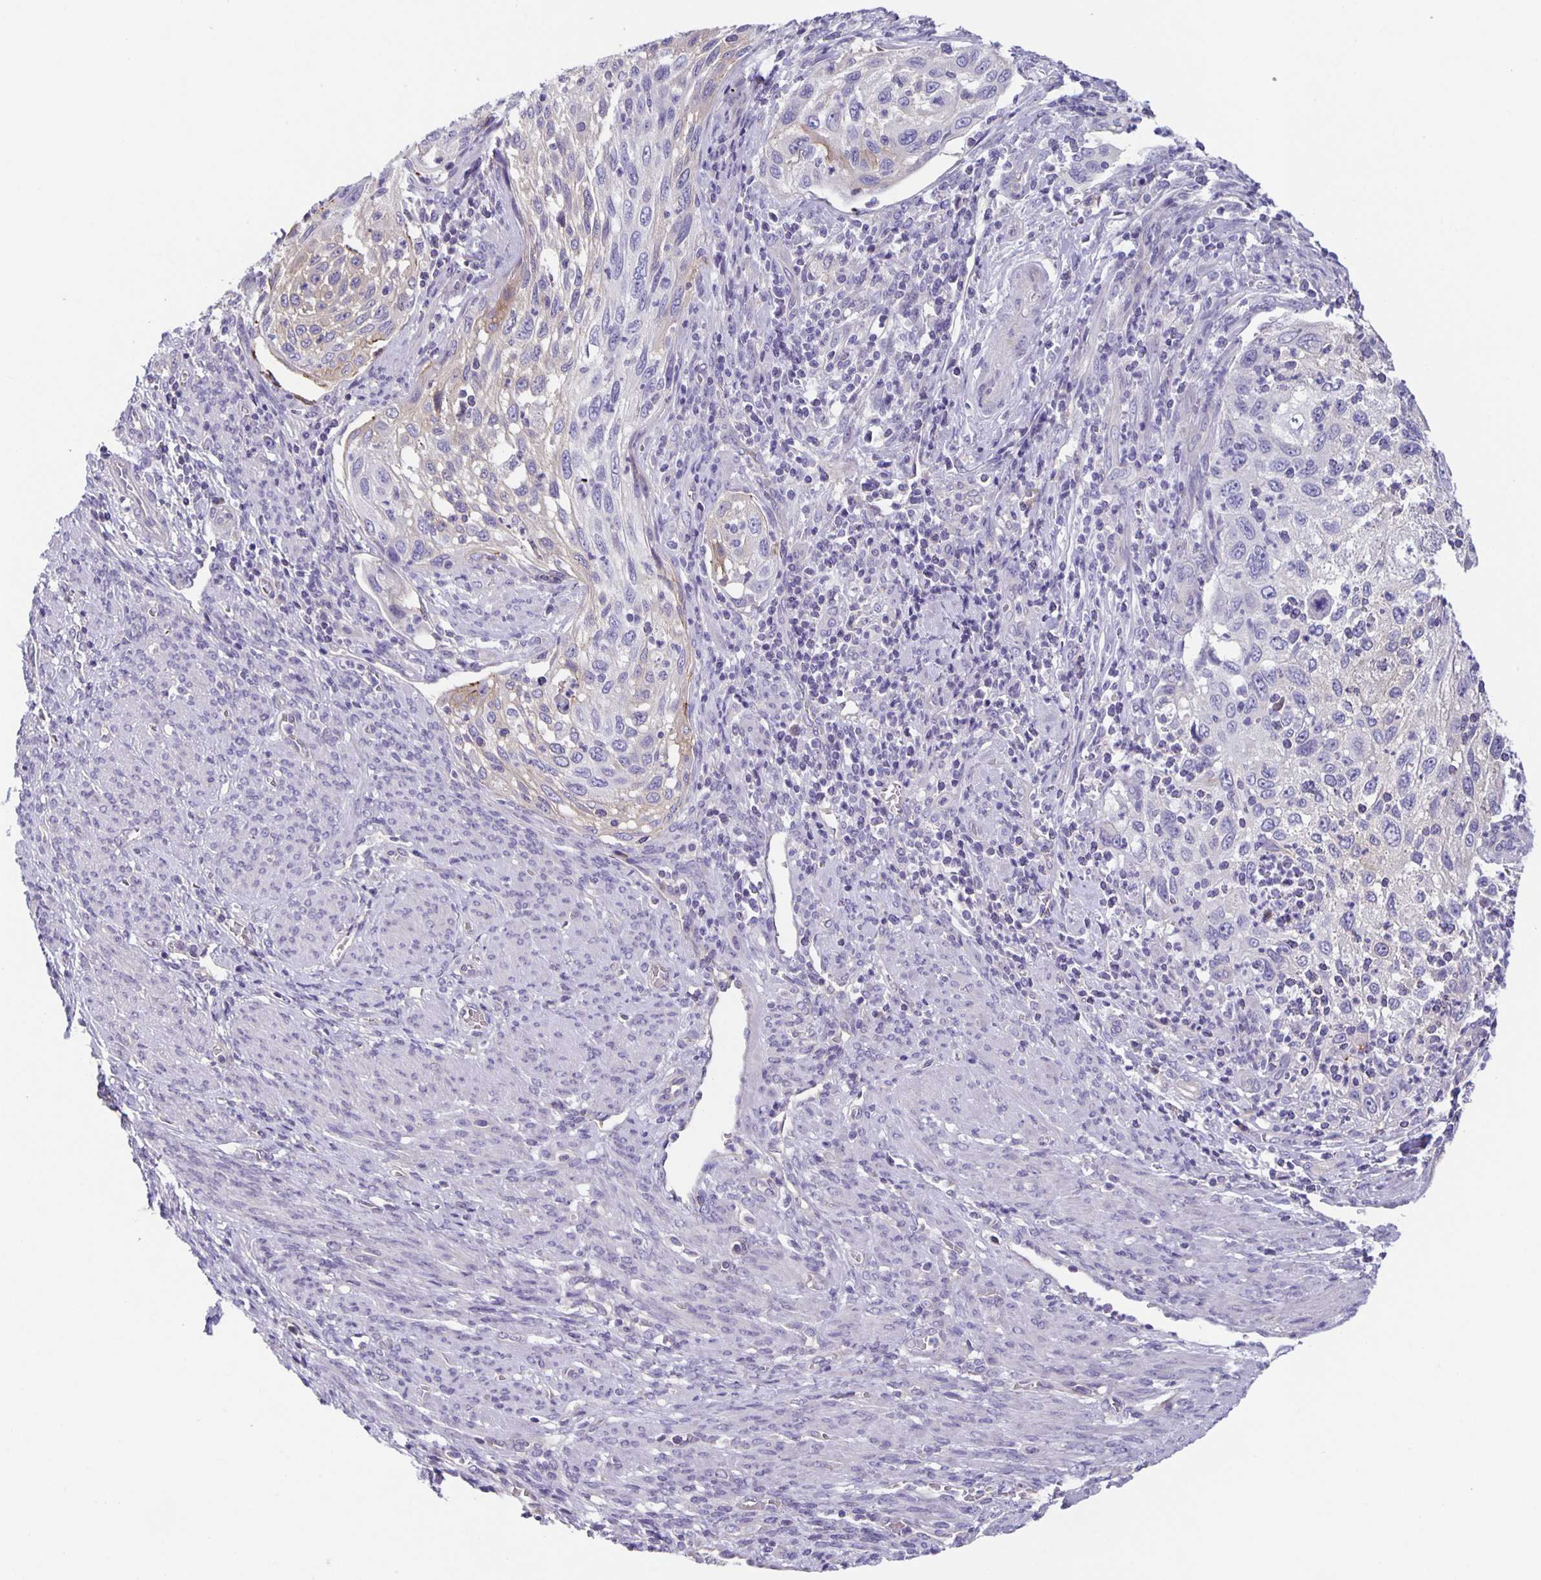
{"staining": {"intensity": "negative", "quantity": "none", "location": "none"}, "tissue": "cervical cancer", "cell_type": "Tumor cells", "image_type": "cancer", "snomed": [{"axis": "morphology", "description": "Squamous cell carcinoma, NOS"}, {"axis": "topography", "description": "Cervix"}], "caption": "Immunohistochemistry of human cervical cancer demonstrates no positivity in tumor cells. (DAB (3,3'-diaminobenzidine) immunohistochemistry (IHC) visualized using brightfield microscopy, high magnification).", "gene": "PTPN3", "patient": {"sex": "female", "age": 70}}